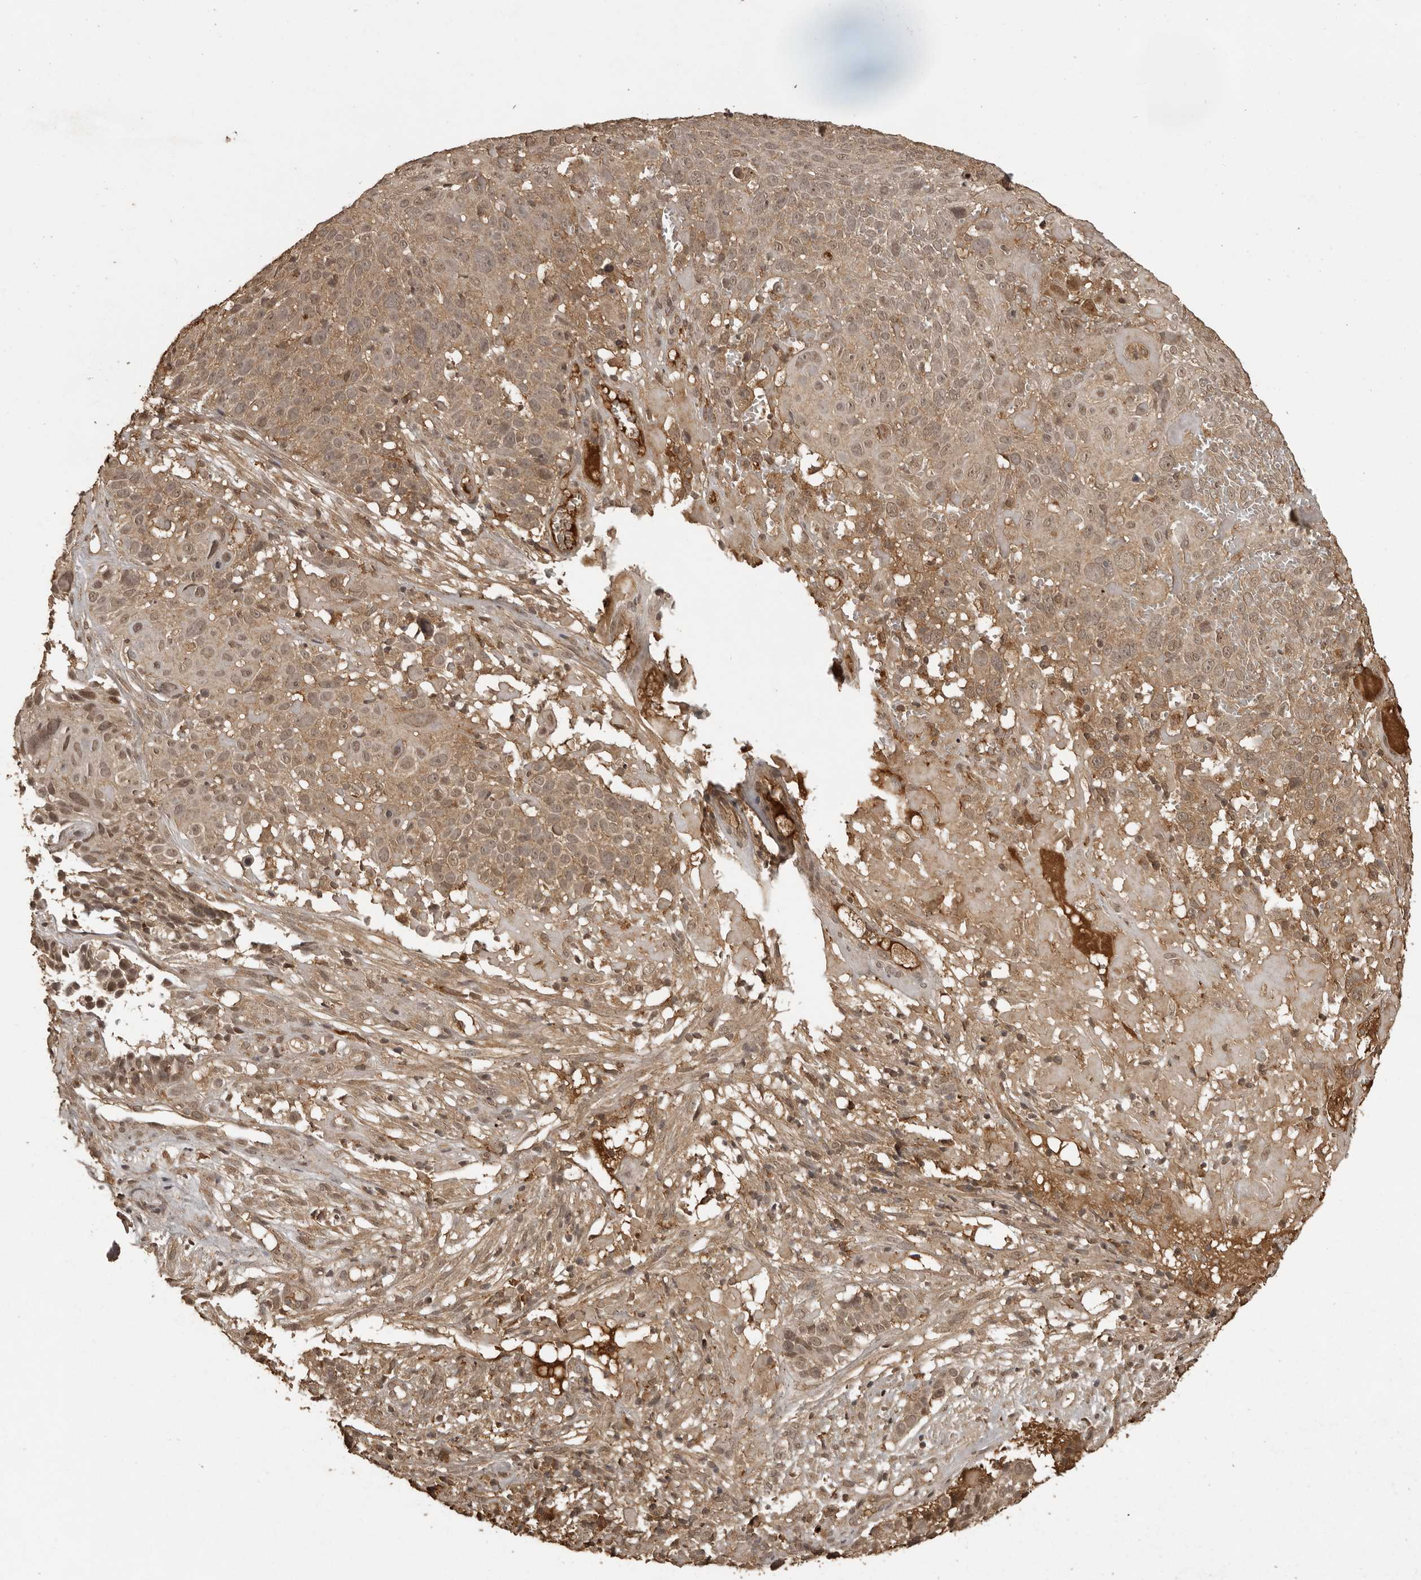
{"staining": {"intensity": "moderate", "quantity": ">75%", "location": "cytoplasmic/membranous,nuclear"}, "tissue": "cervical cancer", "cell_type": "Tumor cells", "image_type": "cancer", "snomed": [{"axis": "morphology", "description": "Squamous cell carcinoma, NOS"}, {"axis": "topography", "description": "Cervix"}], "caption": "DAB (3,3'-diaminobenzidine) immunohistochemical staining of squamous cell carcinoma (cervical) shows moderate cytoplasmic/membranous and nuclear protein expression in approximately >75% of tumor cells. (DAB = brown stain, brightfield microscopy at high magnification).", "gene": "CTF1", "patient": {"sex": "female", "age": 74}}